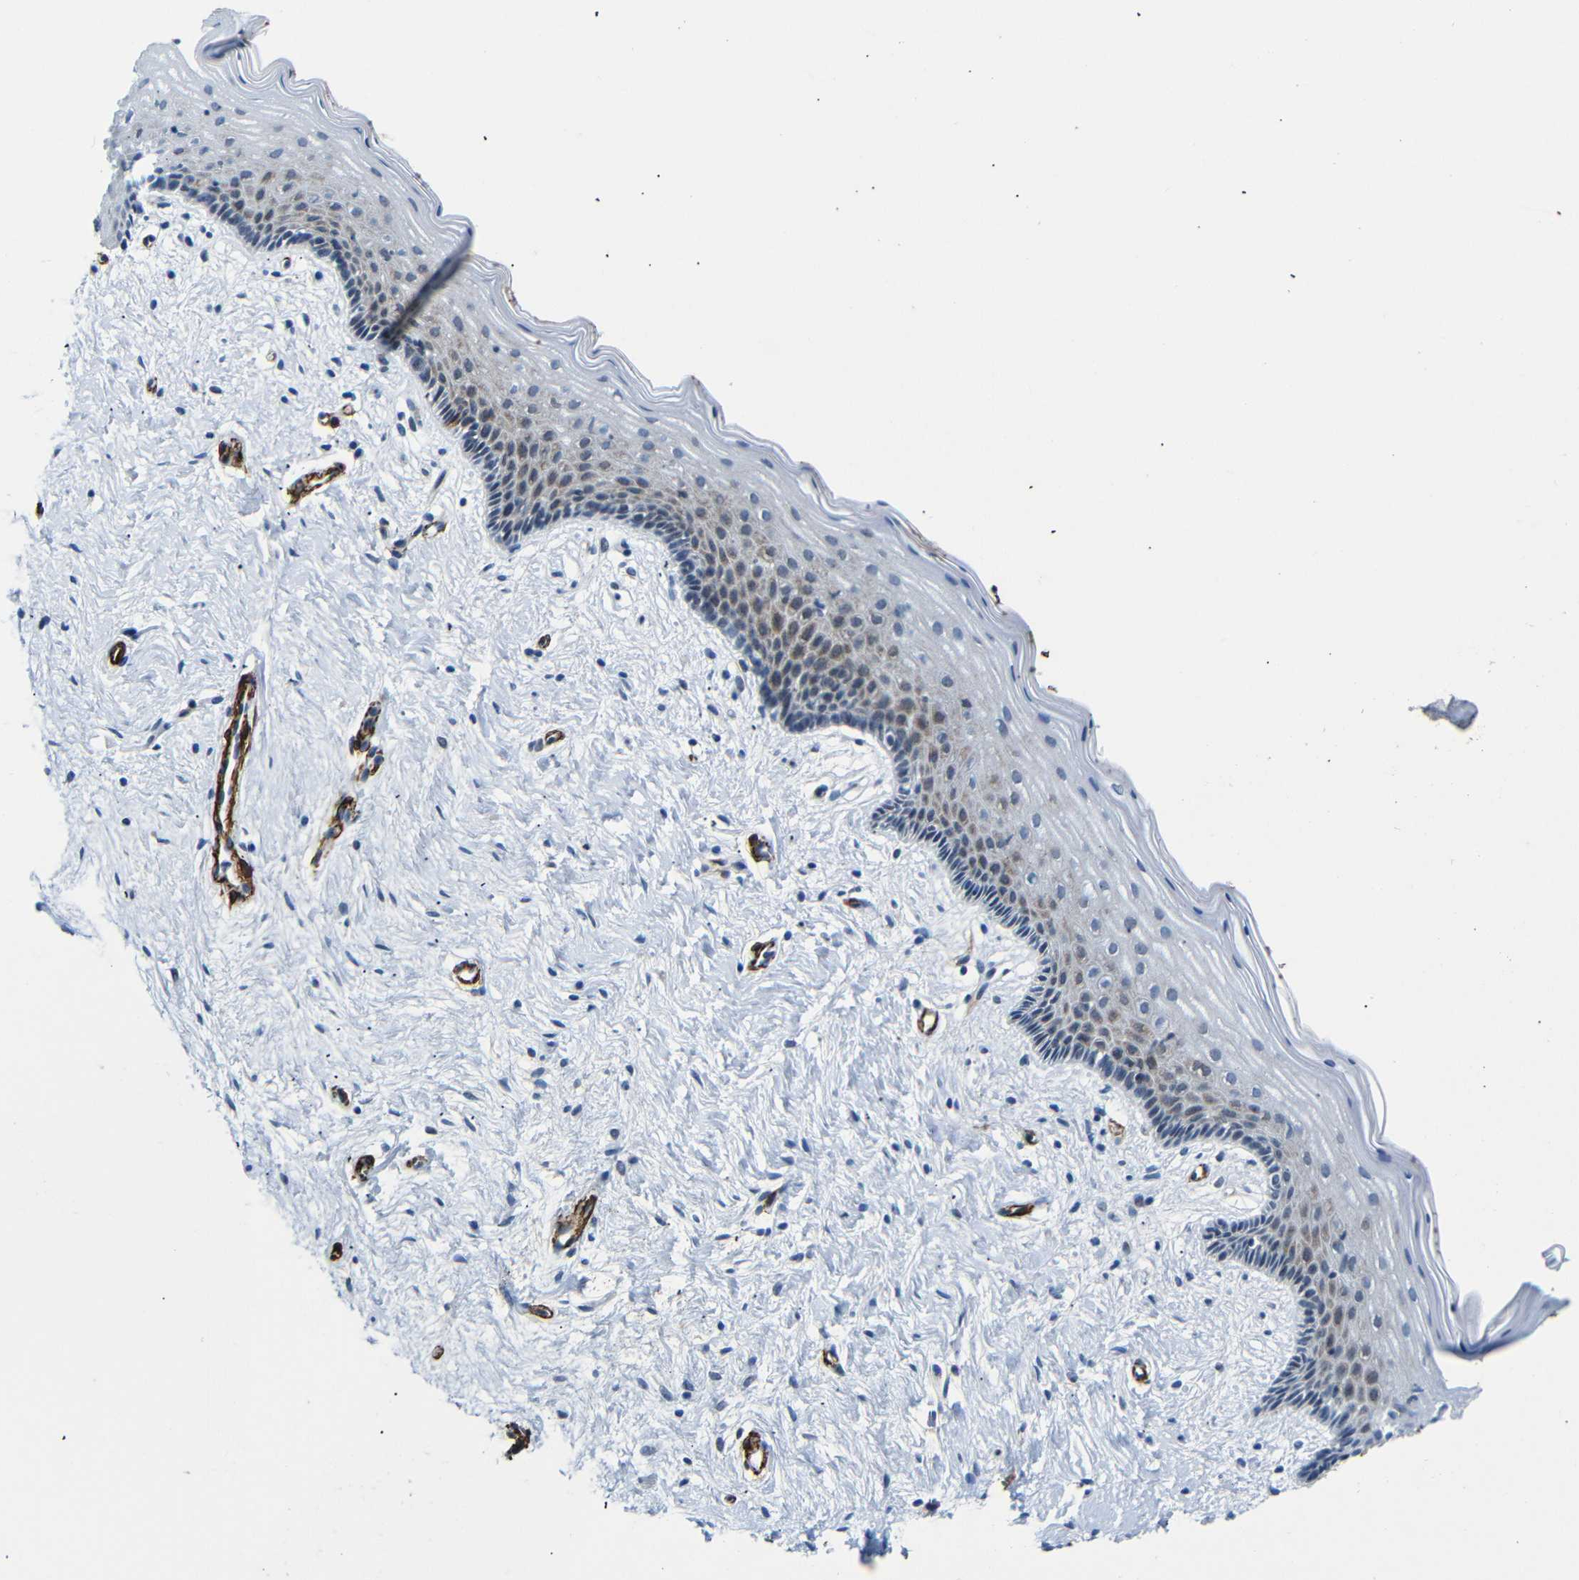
{"staining": {"intensity": "weak", "quantity": "<25%", "location": "cytoplasmic/membranous"}, "tissue": "vagina", "cell_type": "Squamous epithelial cells", "image_type": "normal", "snomed": [{"axis": "morphology", "description": "Normal tissue, NOS"}, {"axis": "topography", "description": "Vagina"}], "caption": "DAB (3,3'-diaminobenzidine) immunohistochemical staining of normal human vagina reveals no significant staining in squamous epithelial cells. (Stains: DAB (3,3'-diaminobenzidine) immunohistochemistry (IHC) with hematoxylin counter stain, Microscopy: brightfield microscopy at high magnification).", "gene": "ACTA2", "patient": {"sex": "female", "age": 44}}